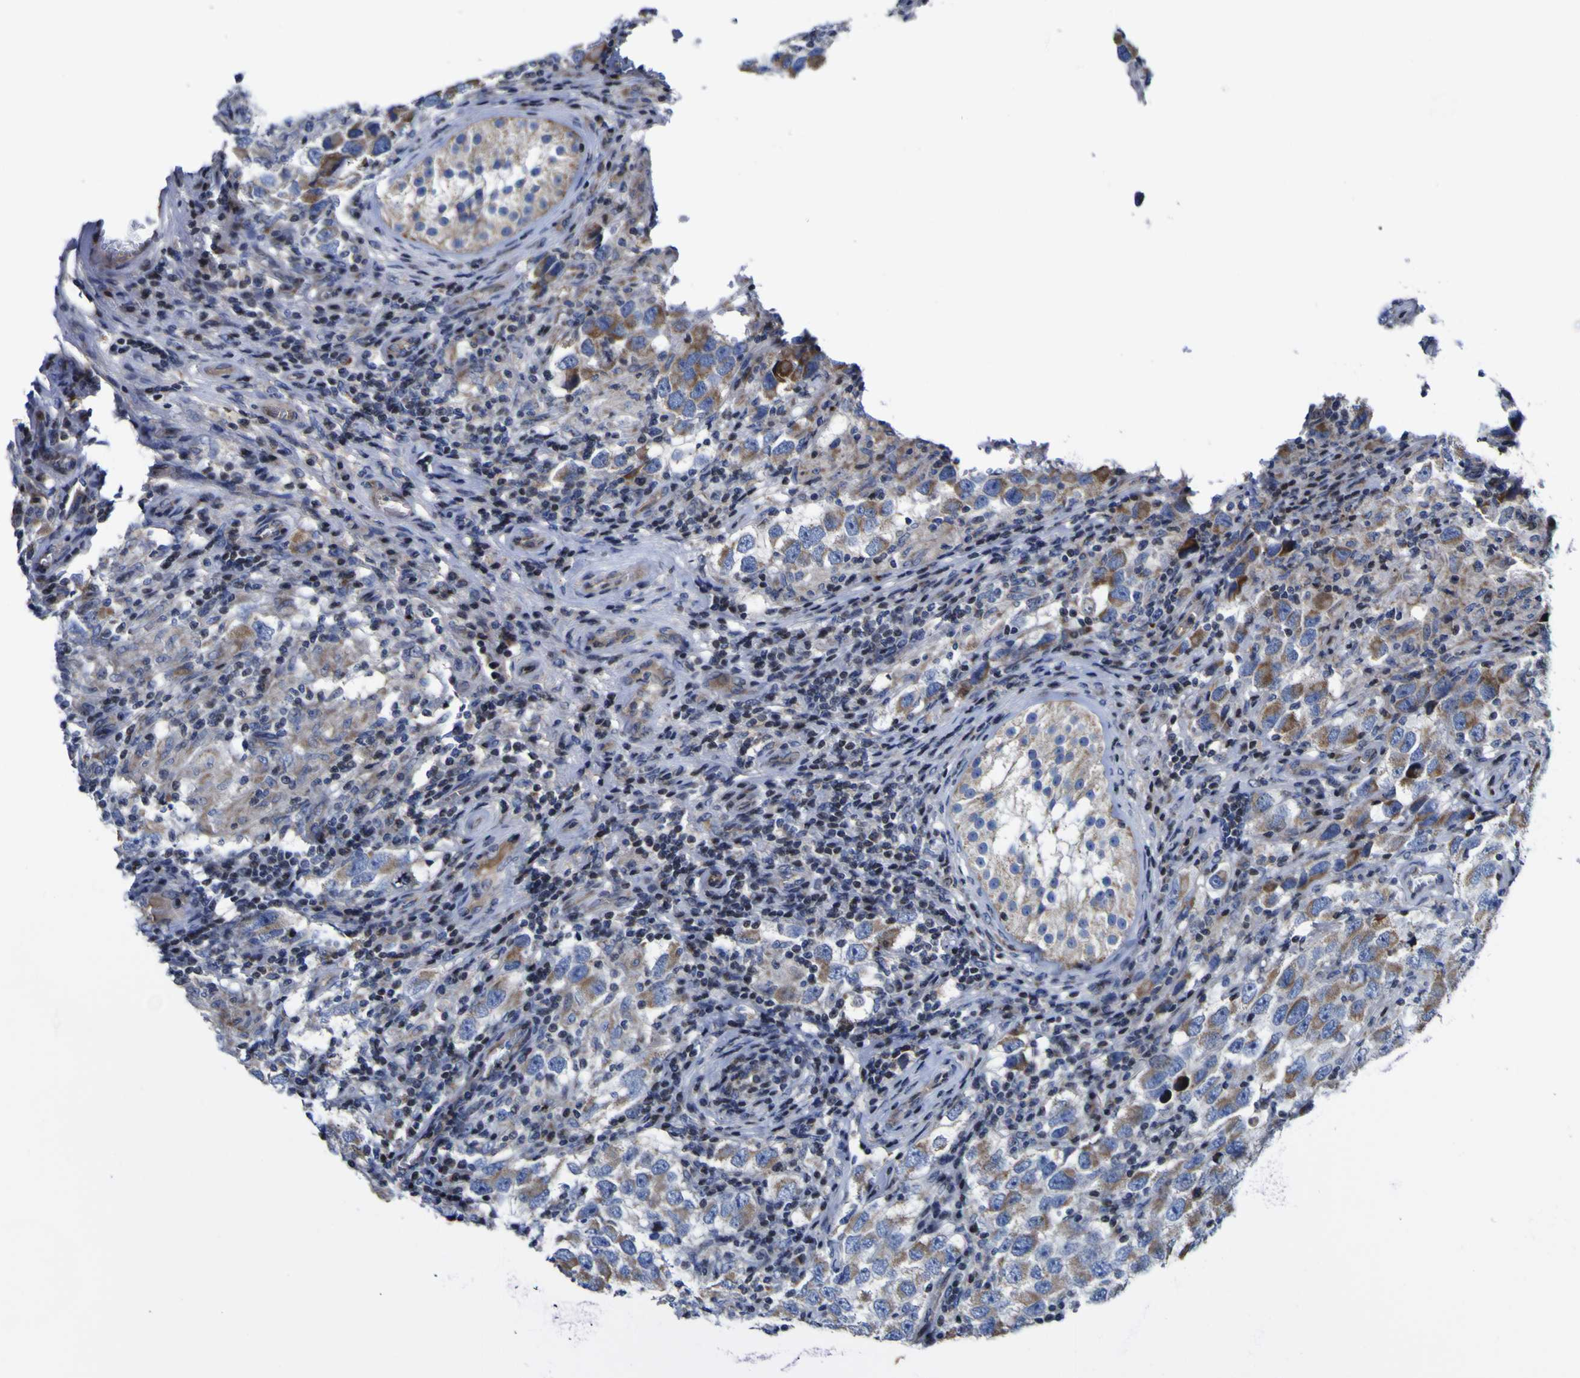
{"staining": {"intensity": "moderate", "quantity": ">75%", "location": "cytoplasmic/membranous"}, "tissue": "testis cancer", "cell_type": "Tumor cells", "image_type": "cancer", "snomed": [{"axis": "morphology", "description": "Carcinoma, Embryonal, NOS"}, {"axis": "topography", "description": "Testis"}], "caption": "Protein staining of embryonal carcinoma (testis) tissue shows moderate cytoplasmic/membranous positivity in approximately >75% of tumor cells.", "gene": "CCDC90B", "patient": {"sex": "male", "age": 21}}